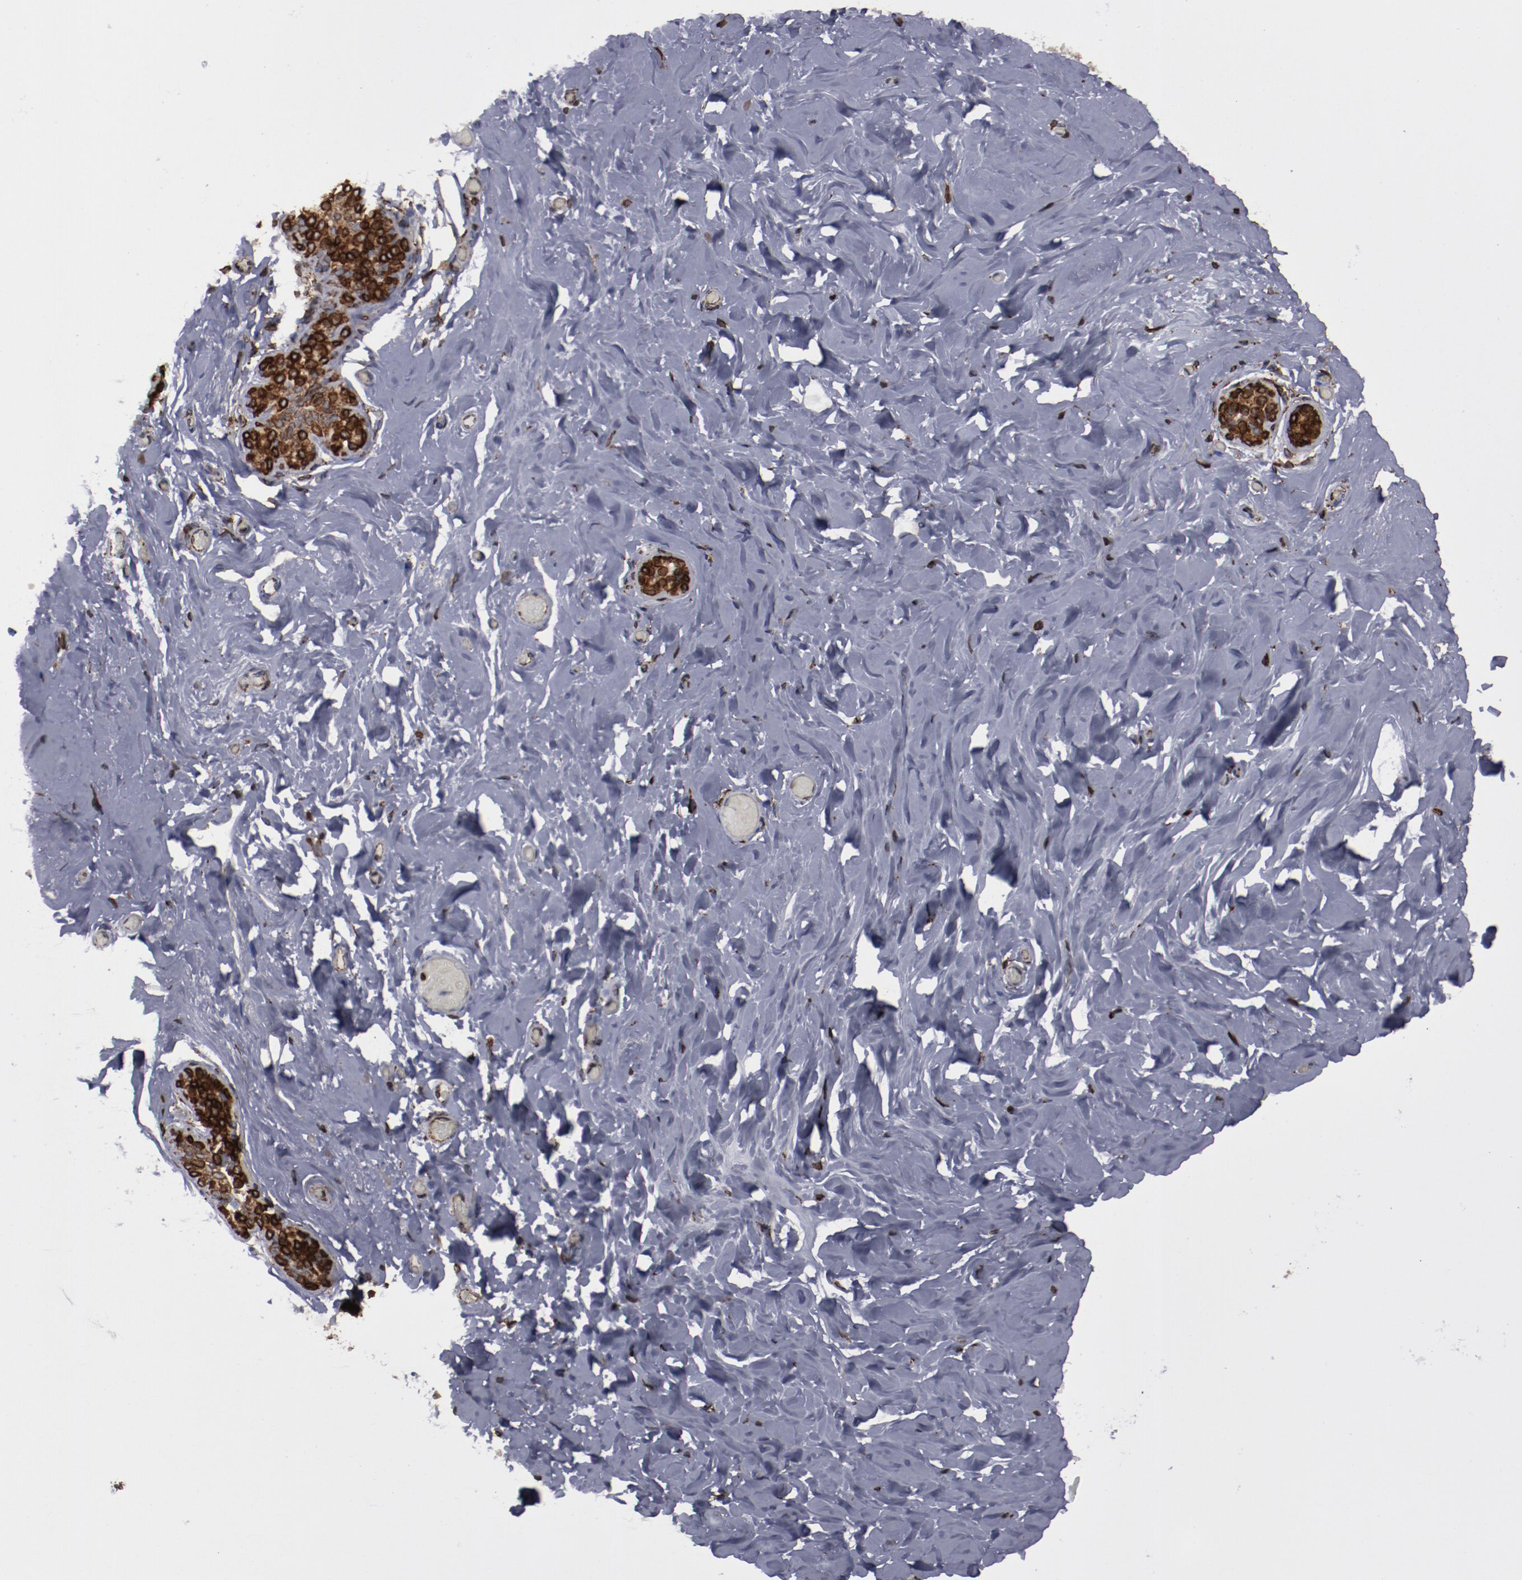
{"staining": {"intensity": "strong", "quantity": ">75%", "location": "cytoplasmic/membranous"}, "tissue": "breast", "cell_type": "Glandular cells", "image_type": "normal", "snomed": [{"axis": "morphology", "description": "Normal tissue, NOS"}, {"axis": "topography", "description": "Breast"}], "caption": "Protein expression analysis of unremarkable human breast reveals strong cytoplasmic/membranous positivity in about >75% of glandular cells. The protein is shown in brown color, while the nuclei are stained blue.", "gene": "ERLIN2", "patient": {"sex": "female", "age": 75}}